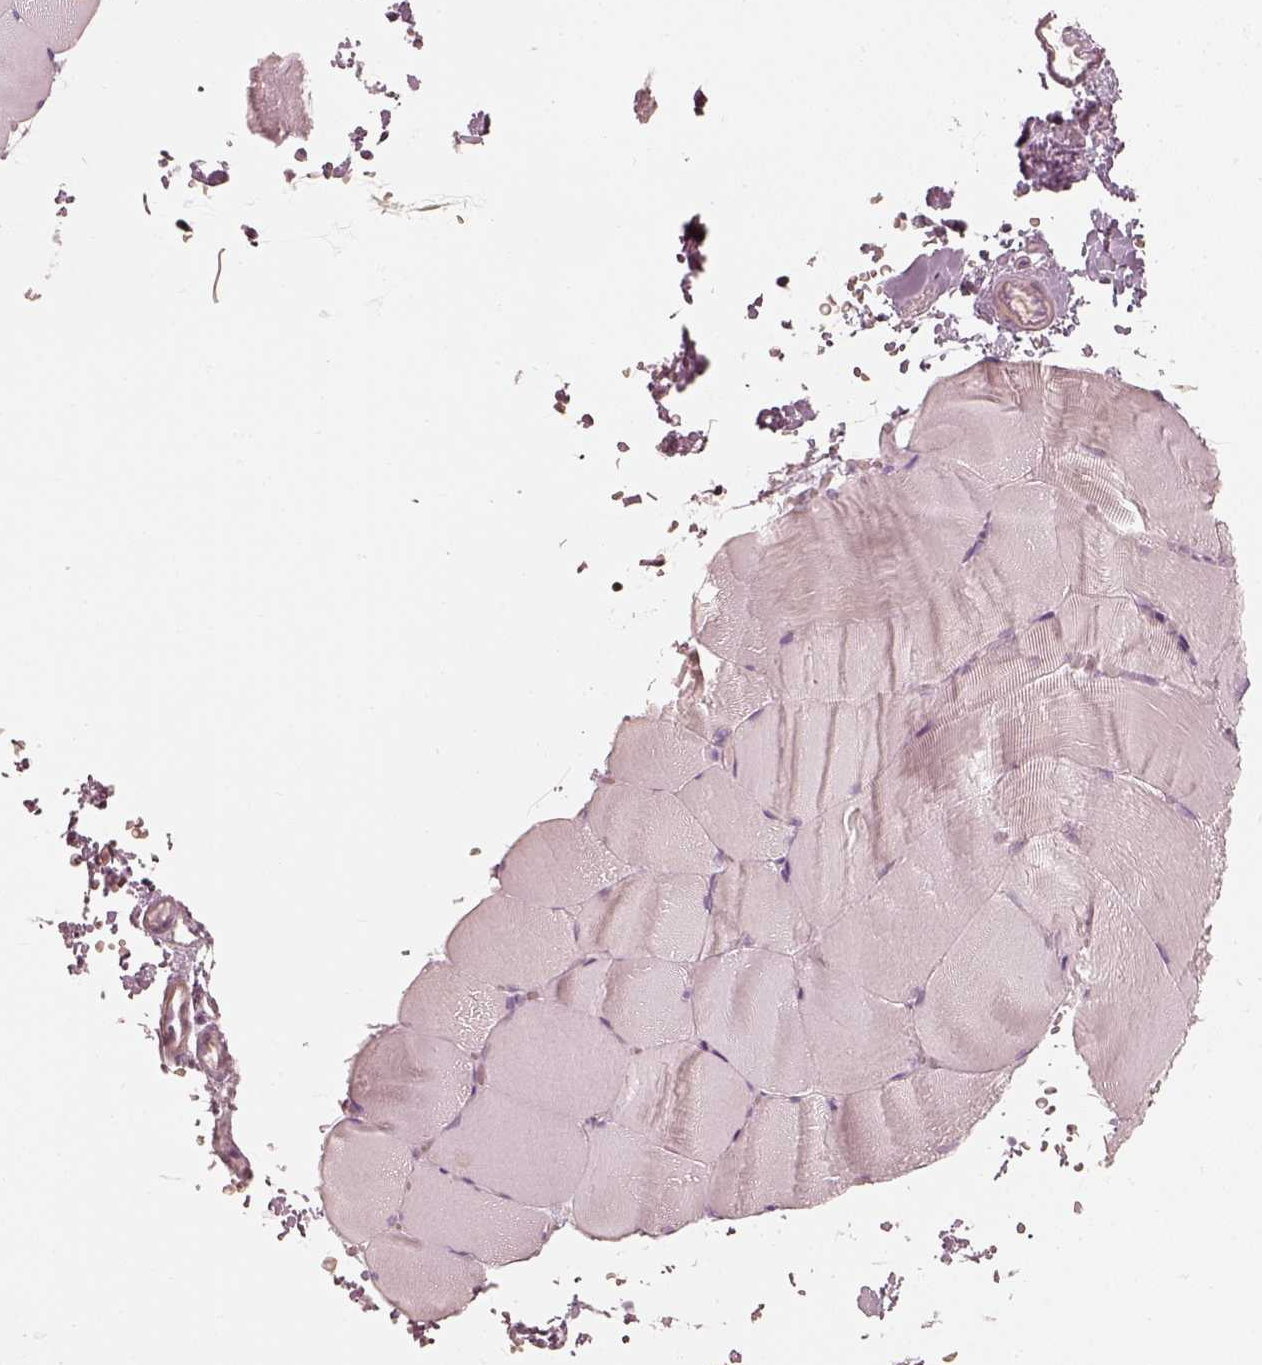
{"staining": {"intensity": "negative", "quantity": "none", "location": "none"}, "tissue": "skeletal muscle", "cell_type": "Myocytes", "image_type": "normal", "snomed": [{"axis": "morphology", "description": "Normal tissue, NOS"}, {"axis": "topography", "description": "Skeletal muscle"}], "caption": "DAB (3,3'-diaminobenzidine) immunohistochemical staining of benign human skeletal muscle exhibits no significant staining in myocytes.", "gene": "FMNL2", "patient": {"sex": "female", "age": 37}}